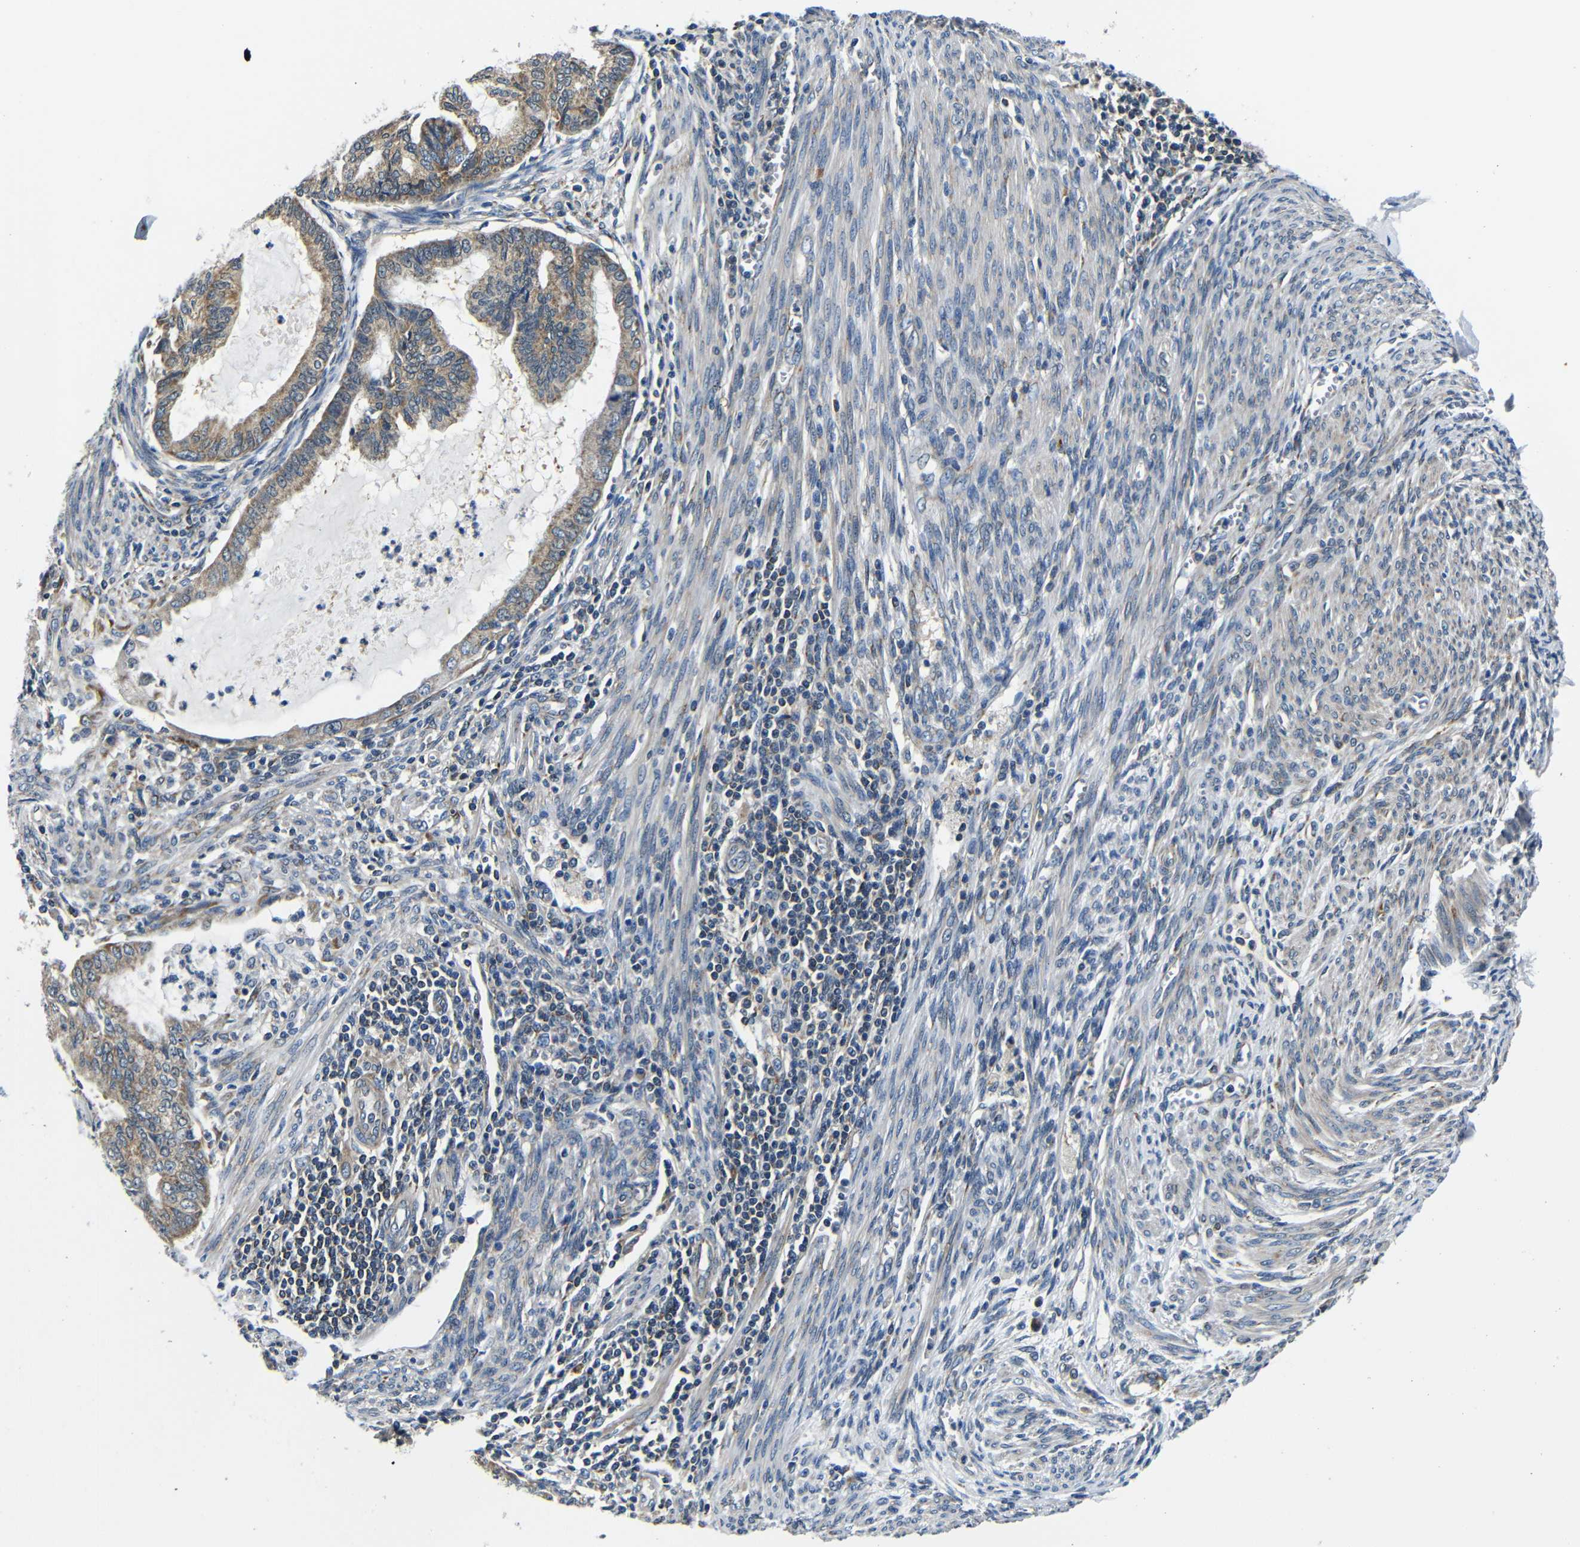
{"staining": {"intensity": "weak", "quantity": ">75%", "location": "cytoplasmic/membranous"}, "tissue": "cervical cancer", "cell_type": "Tumor cells", "image_type": "cancer", "snomed": [{"axis": "morphology", "description": "Normal tissue, NOS"}, {"axis": "morphology", "description": "Adenocarcinoma, NOS"}, {"axis": "topography", "description": "Cervix"}, {"axis": "topography", "description": "Endometrium"}], "caption": "Tumor cells exhibit low levels of weak cytoplasmic/membranous staining in about >75% of cells in cervical cancer.", "gene": "FKBP14", "patient": {"sex": "female", "age": 86}}